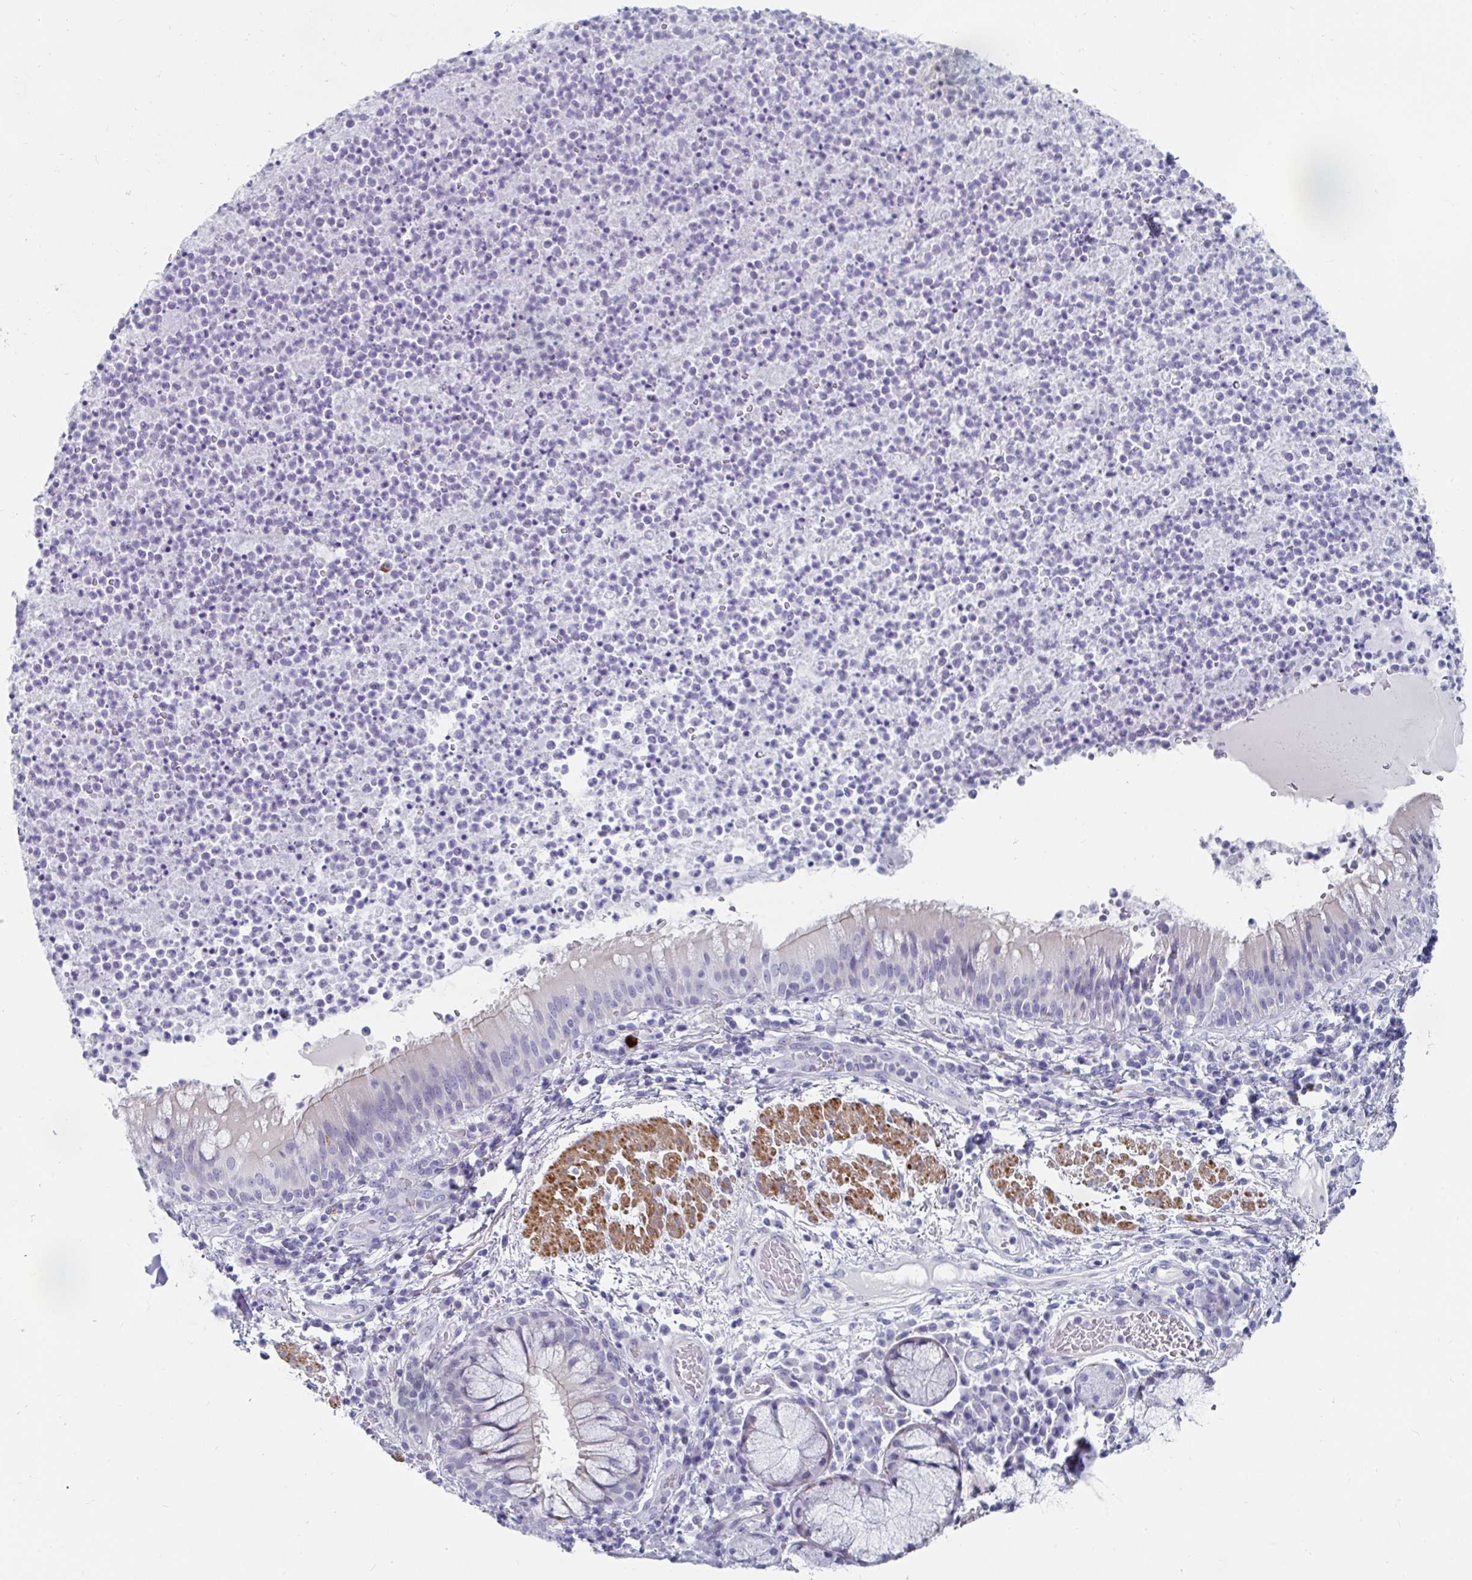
{"staining": {"intensity": "negative", "quantity": "none", "location": "none"}, "tissue": "bronchus", "cell_type": "Respiratory epithelial cells", "image_type": "normal", "snomed": [{"axis": "morphology", "description": "Normal tissue, NOS"}, {"axis": "topography", "description": "Lymph node"}, {"axis": "topography", "description": "Bronchus"}], "caption": "Immunohistochemistry (IHC) histopathology image of normal bronchus: bronchus stained with DAB (3,3'-diaminobenzidine) demonstrates no significant protein positivity in respiratory epithelial cells.", "gene": "ZFP82", "patient": {"sex": "male", "age": 56}}